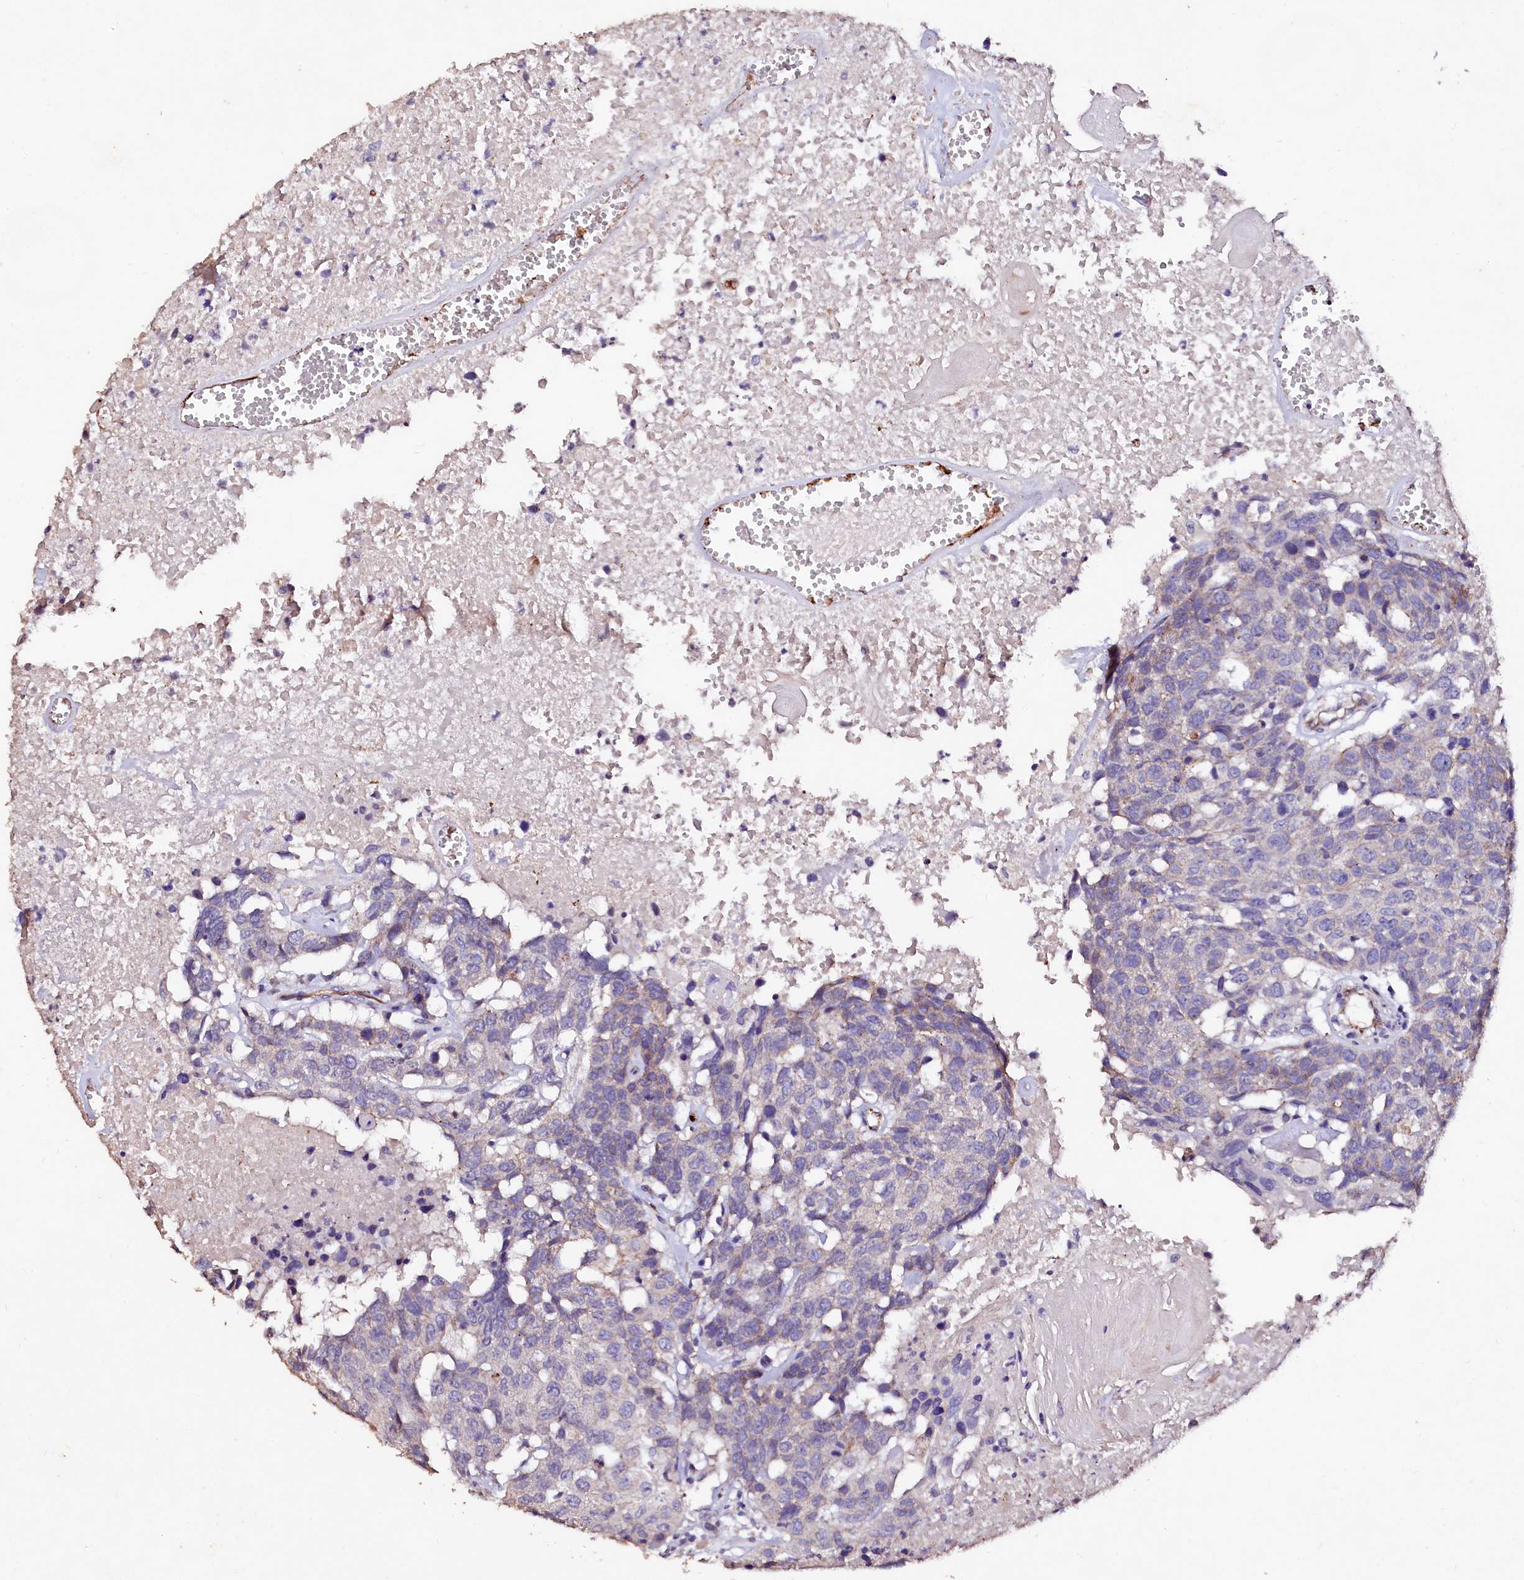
{"staining": {"intensity": "negative", "quantity": "none", "location": "none"}, "tissue": "head and neck cancer", "cell_type": "Tumor cells", "image_type": "cancer", "snomed": [{"axis": "morphology", "description": "Squamous cell carcinoma, NOS"}, {"axis": "topography", "description": "Head-Neck"}], "caption": "An IHC image of head and neck squamous cell carcinoma is shown. There is no staining in tumor cells of head and neck squamous cell carcinoma.", "gene": "VPS36", "patient": {"sex": "male", "age": 66}}